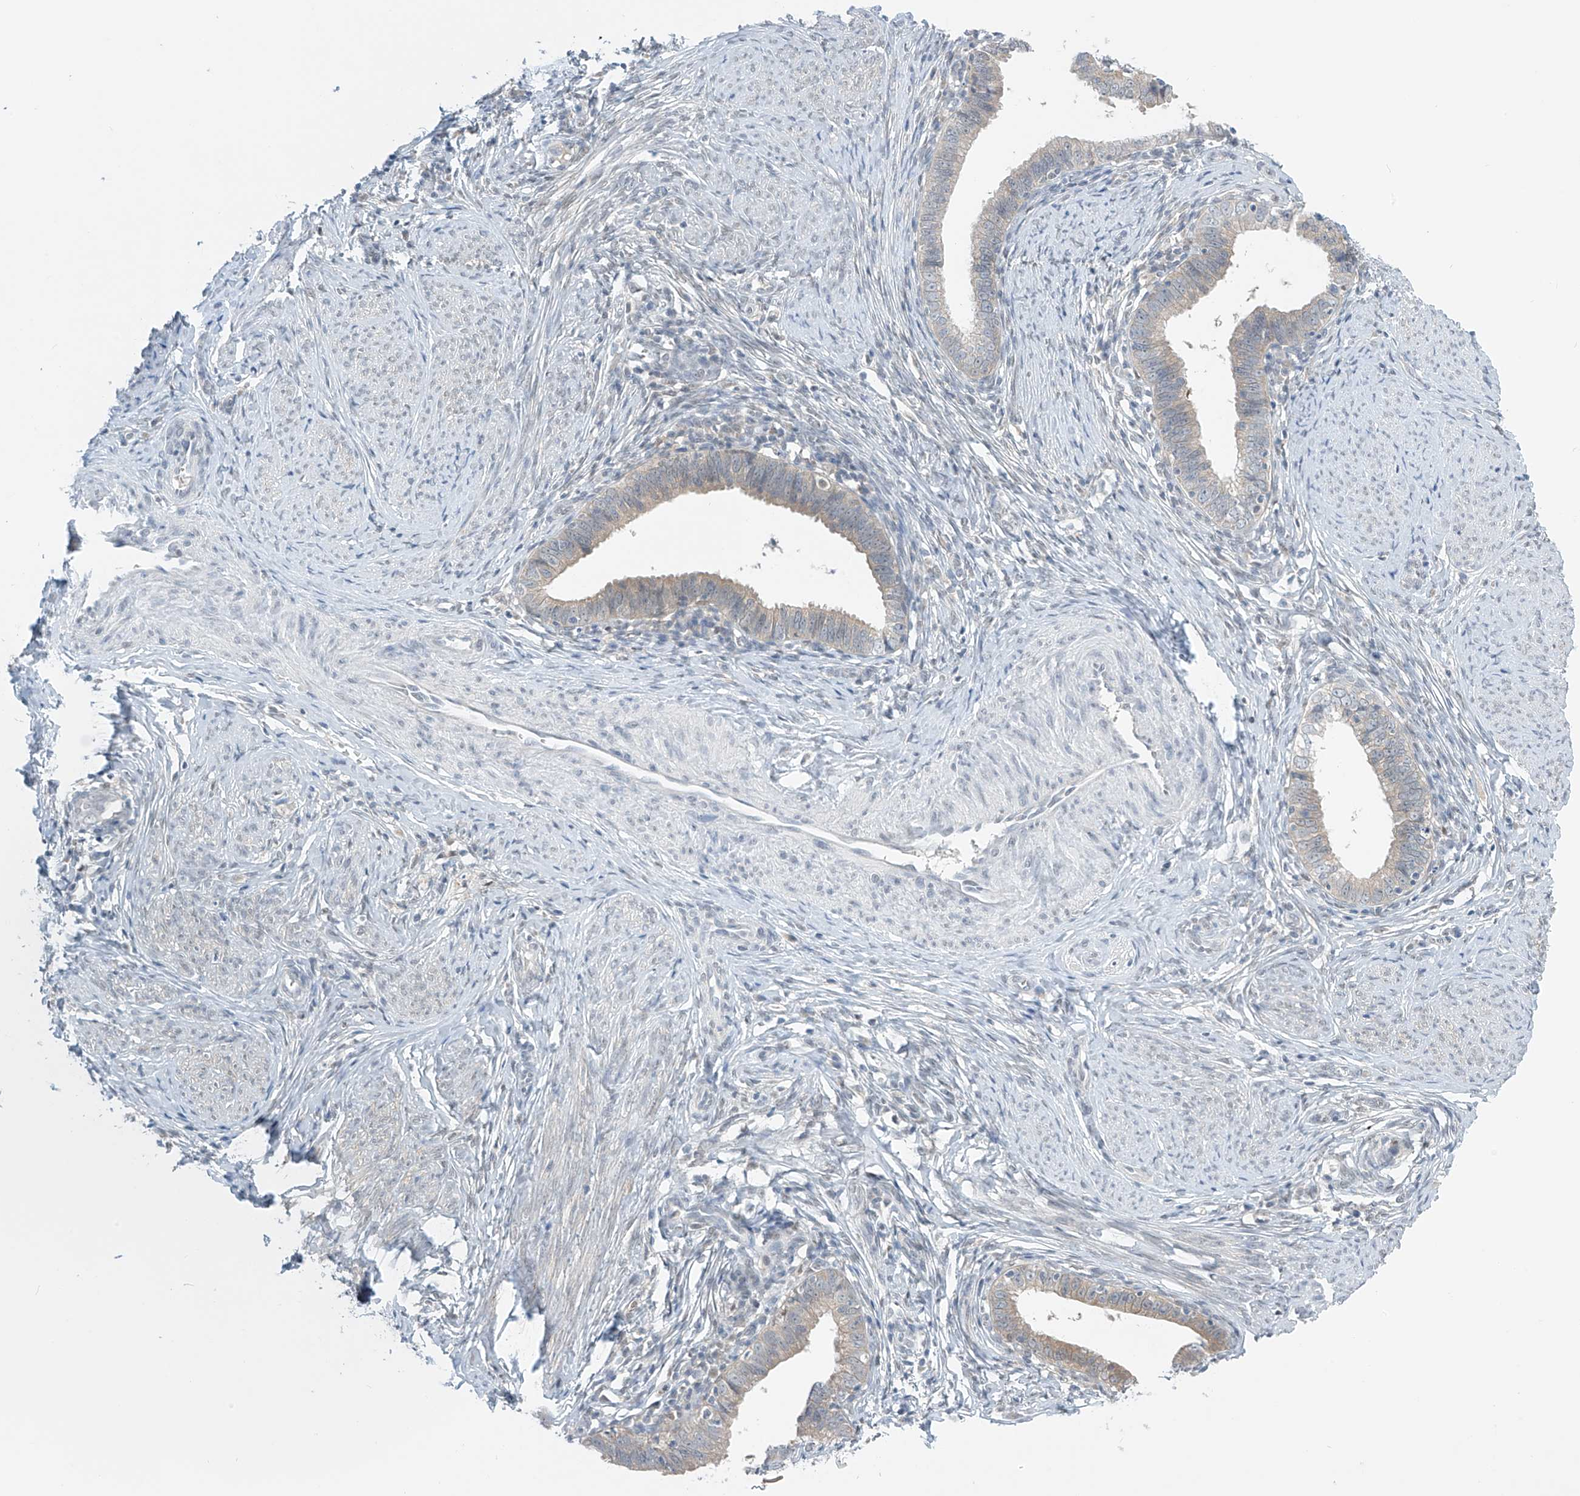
{"staining": {"intensity": "negative", "quantity": "none", "location": "none"}, "tissue": "cervical cancer", "cell_type": "Tumor cells", "image_type": "cancer", "snomed": [{"axis": "morphology", "description": "Adenocarcinoma, NOS"}, {"axis": "topography", "description": "Cervix"}], "caption": "Immunohistochemistry (IHC) of human cervical adenocarcinoma demonstrates no positivity in tumor cells.", "gene": "APLF", "patient": {"sex": "female", "age": 36}}